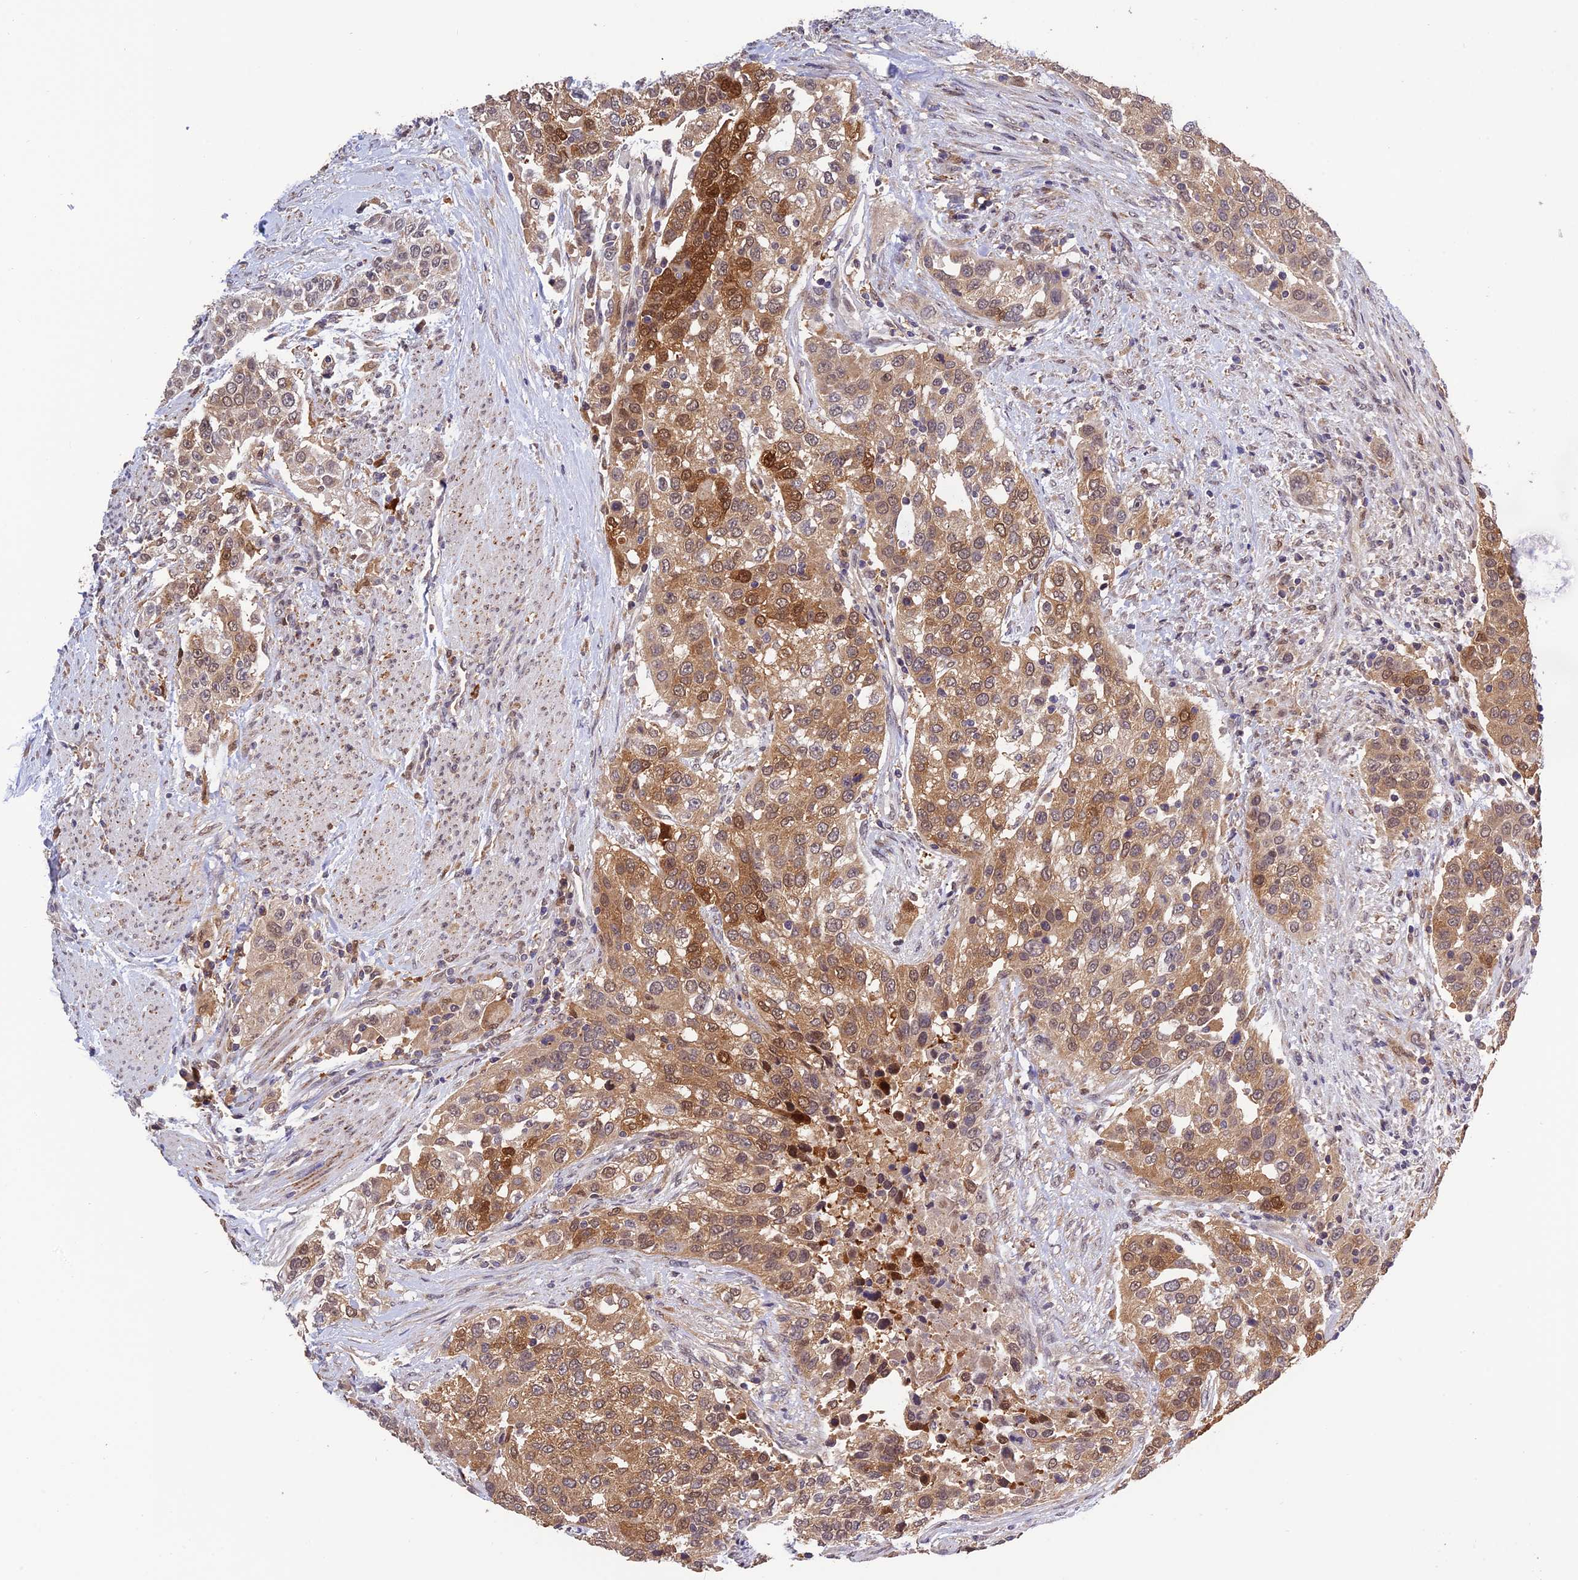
{"staining": {"intensity": "moderate", "quantity": ">75%", "location": "cytoplasmic/membranous,nuclear"}, "tissue": "urothelial cancer", "cell_type": "Tumor cells", "image_type": "cancer", "snomed": [{"axis": "morphology", "description": "Urothelial carcinoma, High grade"}, {"axis": "topography", "description": "Urinary bladder"}], "caption": "A medium amount of moderate cytoplasmic/membranous and nuclear expression is seen in about >75% of tumor cells in urothelial cancer tissue.", "gene": "MNS1", "patient": {"sex": "female", "age": 80}}